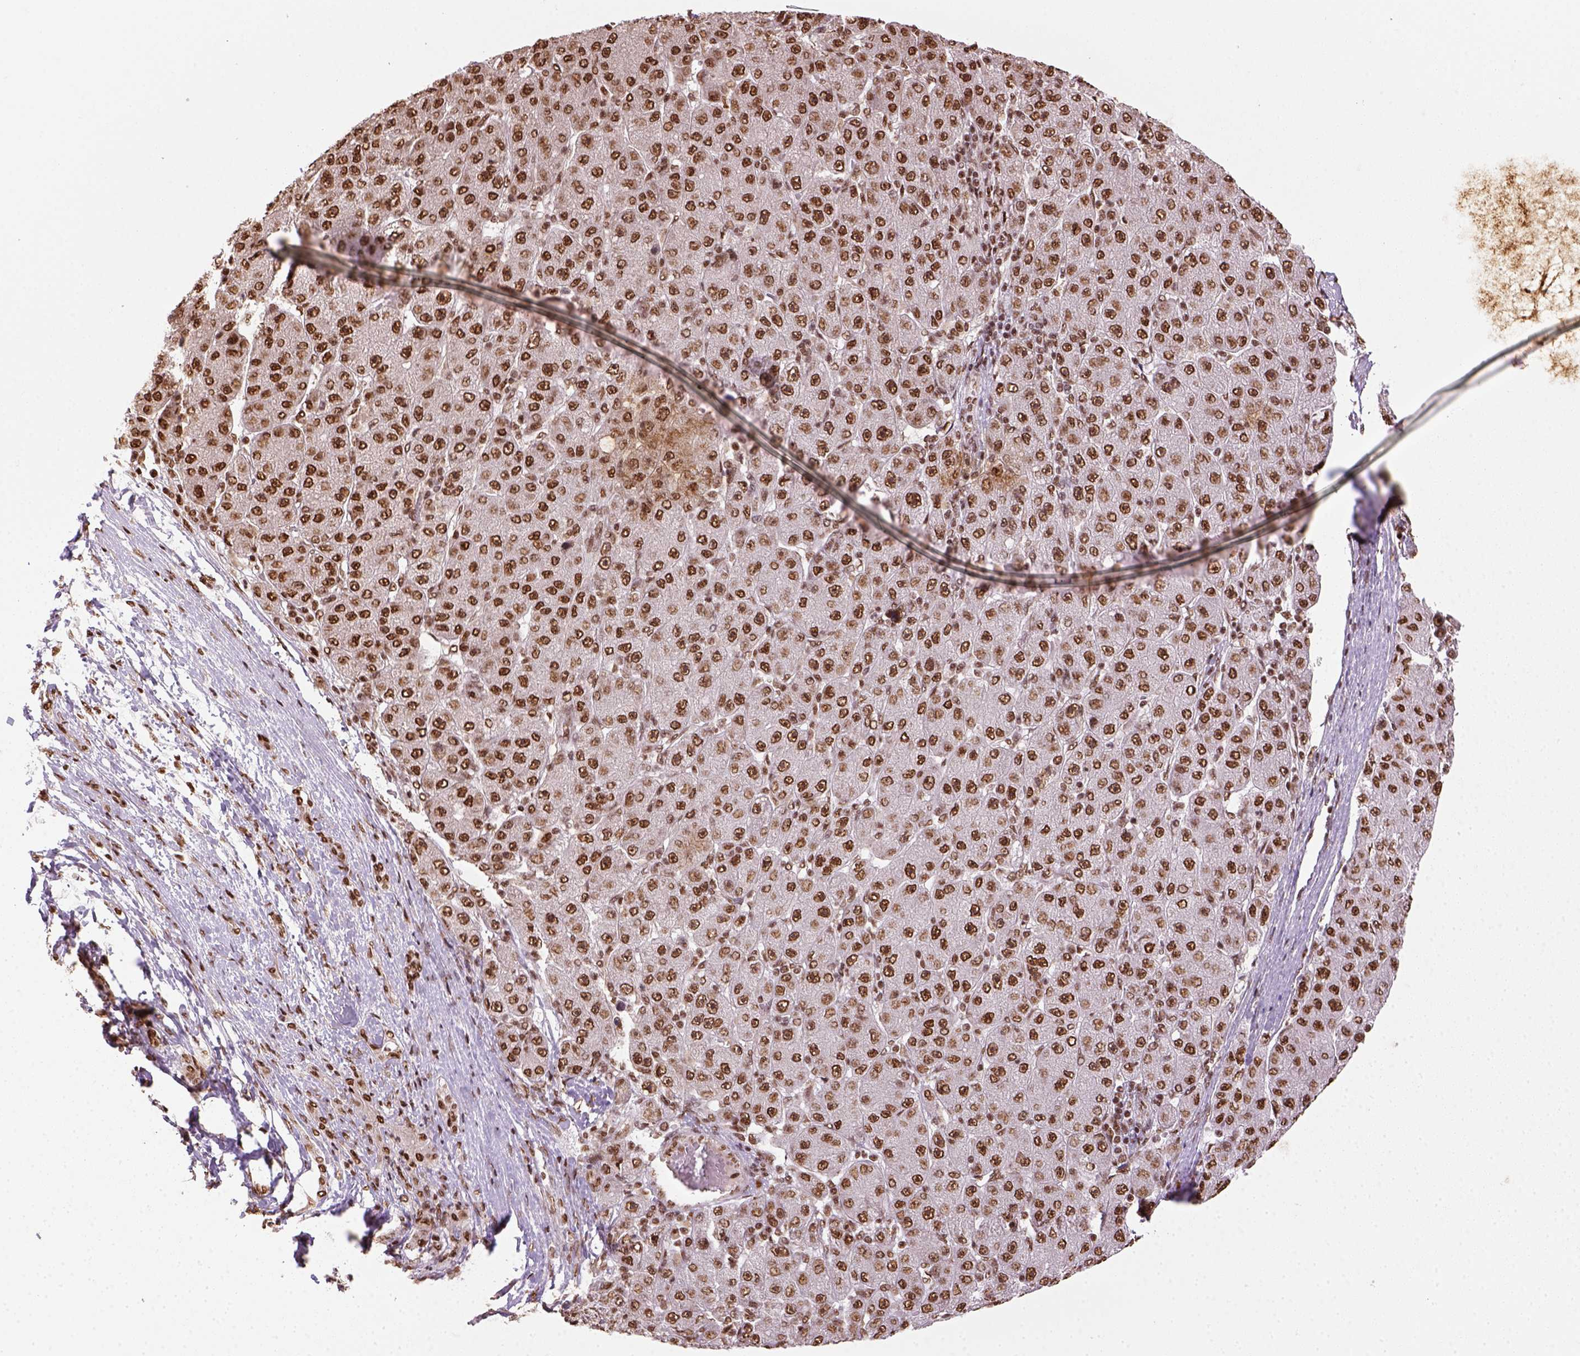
{"staining": {"intensity": "strong", "quantity": ">75%", "location": "nuclear"}, "tissue": "liver cancer", "cell_type": "Tumor cells", "image_type": "cancer", "snomed": [{"axis": "morphology", "description": "Carcinoma, Hepatocellular, NOS"}, {"axis": "topography", "description": "Liver"}], "caption": "A histopathology image showing strong nuclear positivity in about >75% of tumor cells in liver cancer (hepatocellular carcinoma), as visualized by brown immunohistochemical staining.", "gene": "CCAR1", "patient": {"sex": "male", "age": 67}}